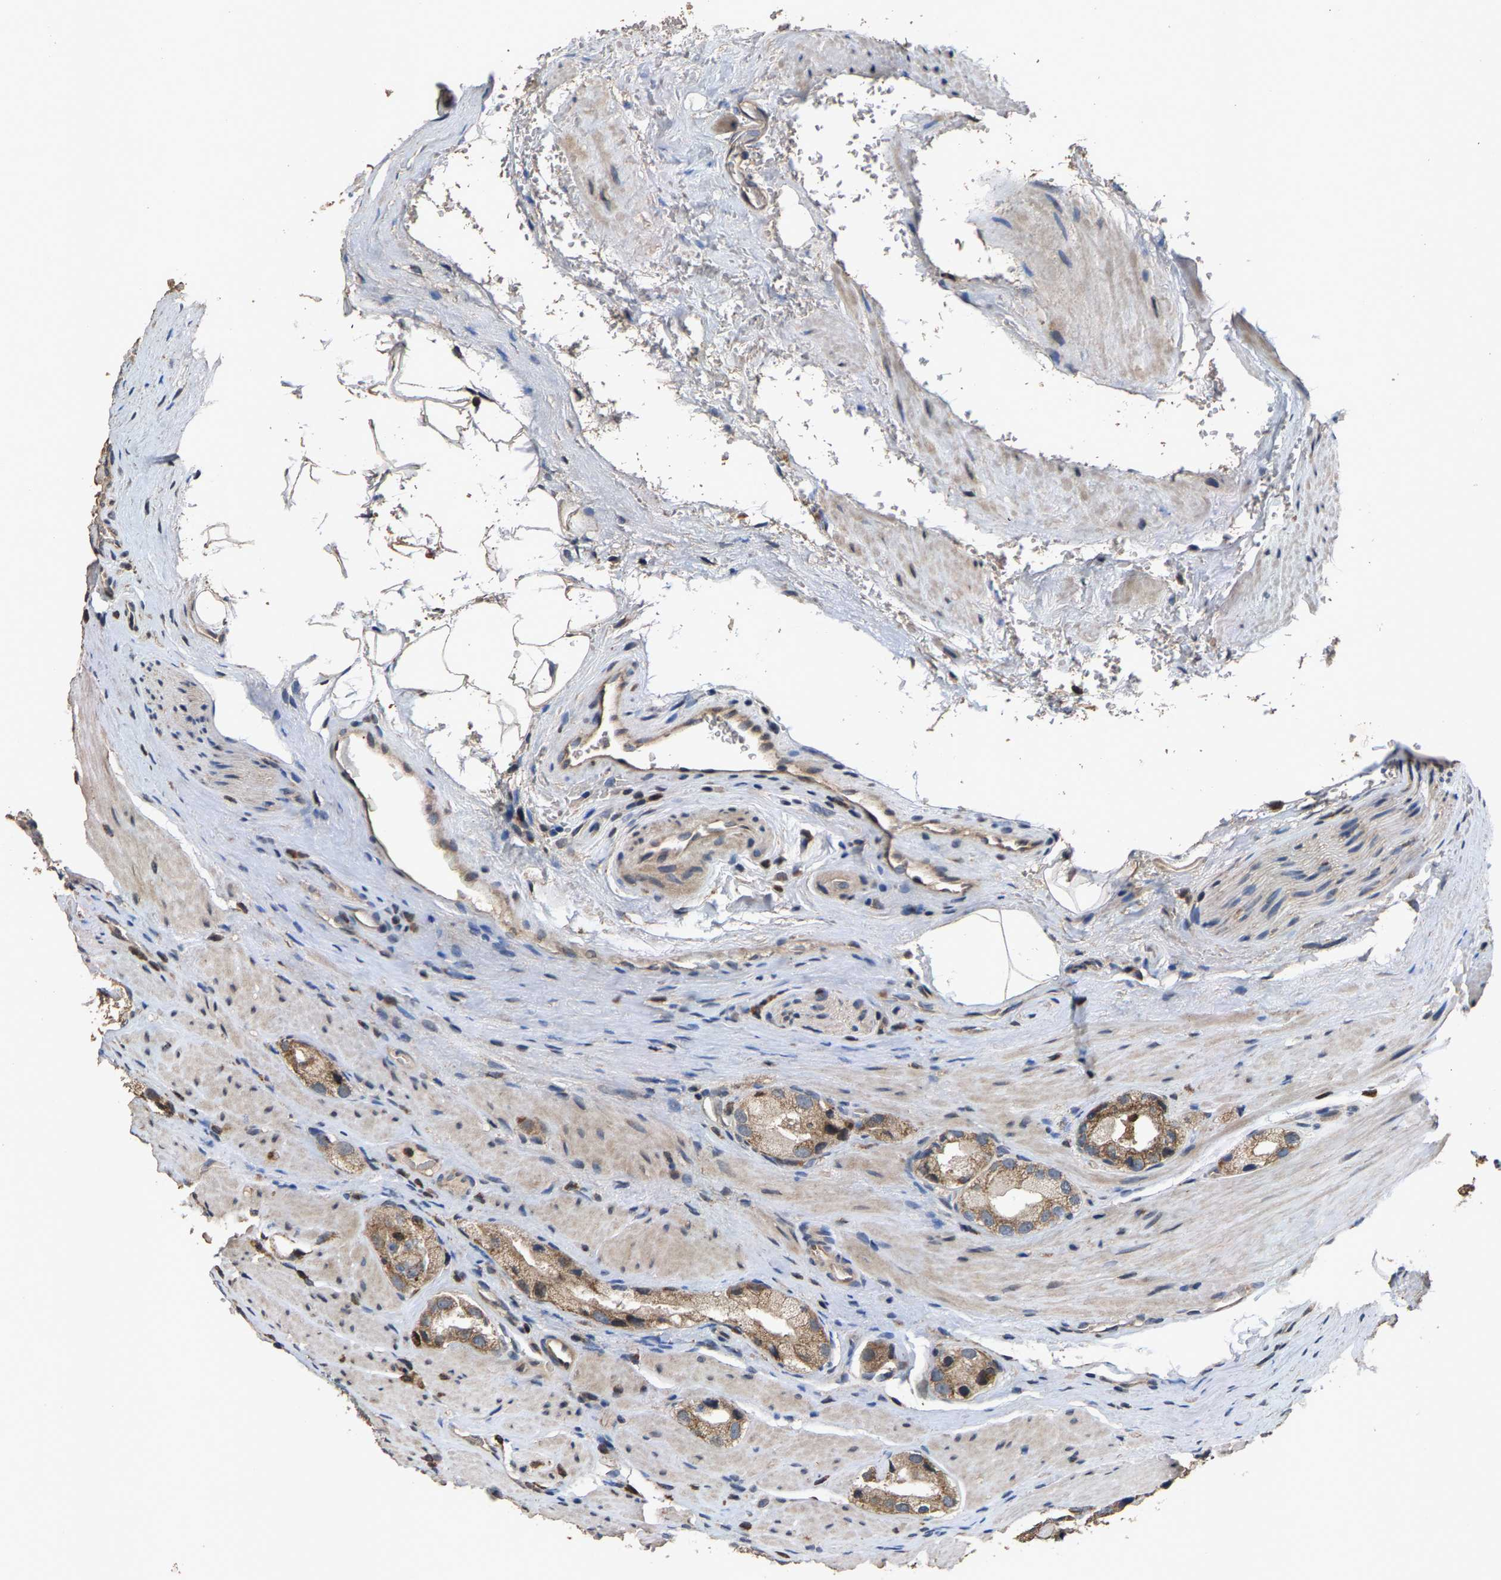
{"staining": {"intensity": "moderate", "quantity": ">75%", "location": "cytoplasmic/membranous"}, "tissue": "prostate cancer", "cell_type": "Tumor cells", "image_type": "cancer", "snomed": [{"axis": "morphology", "description": "Adenocarcinoma, High grade"}, {"axis": "topography", "description": "Prostate"}], "caption": "DAB (3,3'-diaminobenzidine) immunohistochemical staining of prostate adenocarcinoma (high-grade) reveals moderate cytoplasmic/membranous protein expression in about >75% of tumor cells.", "gene": "TDRKH", "patient": {"sex": "male", "age": 63}}